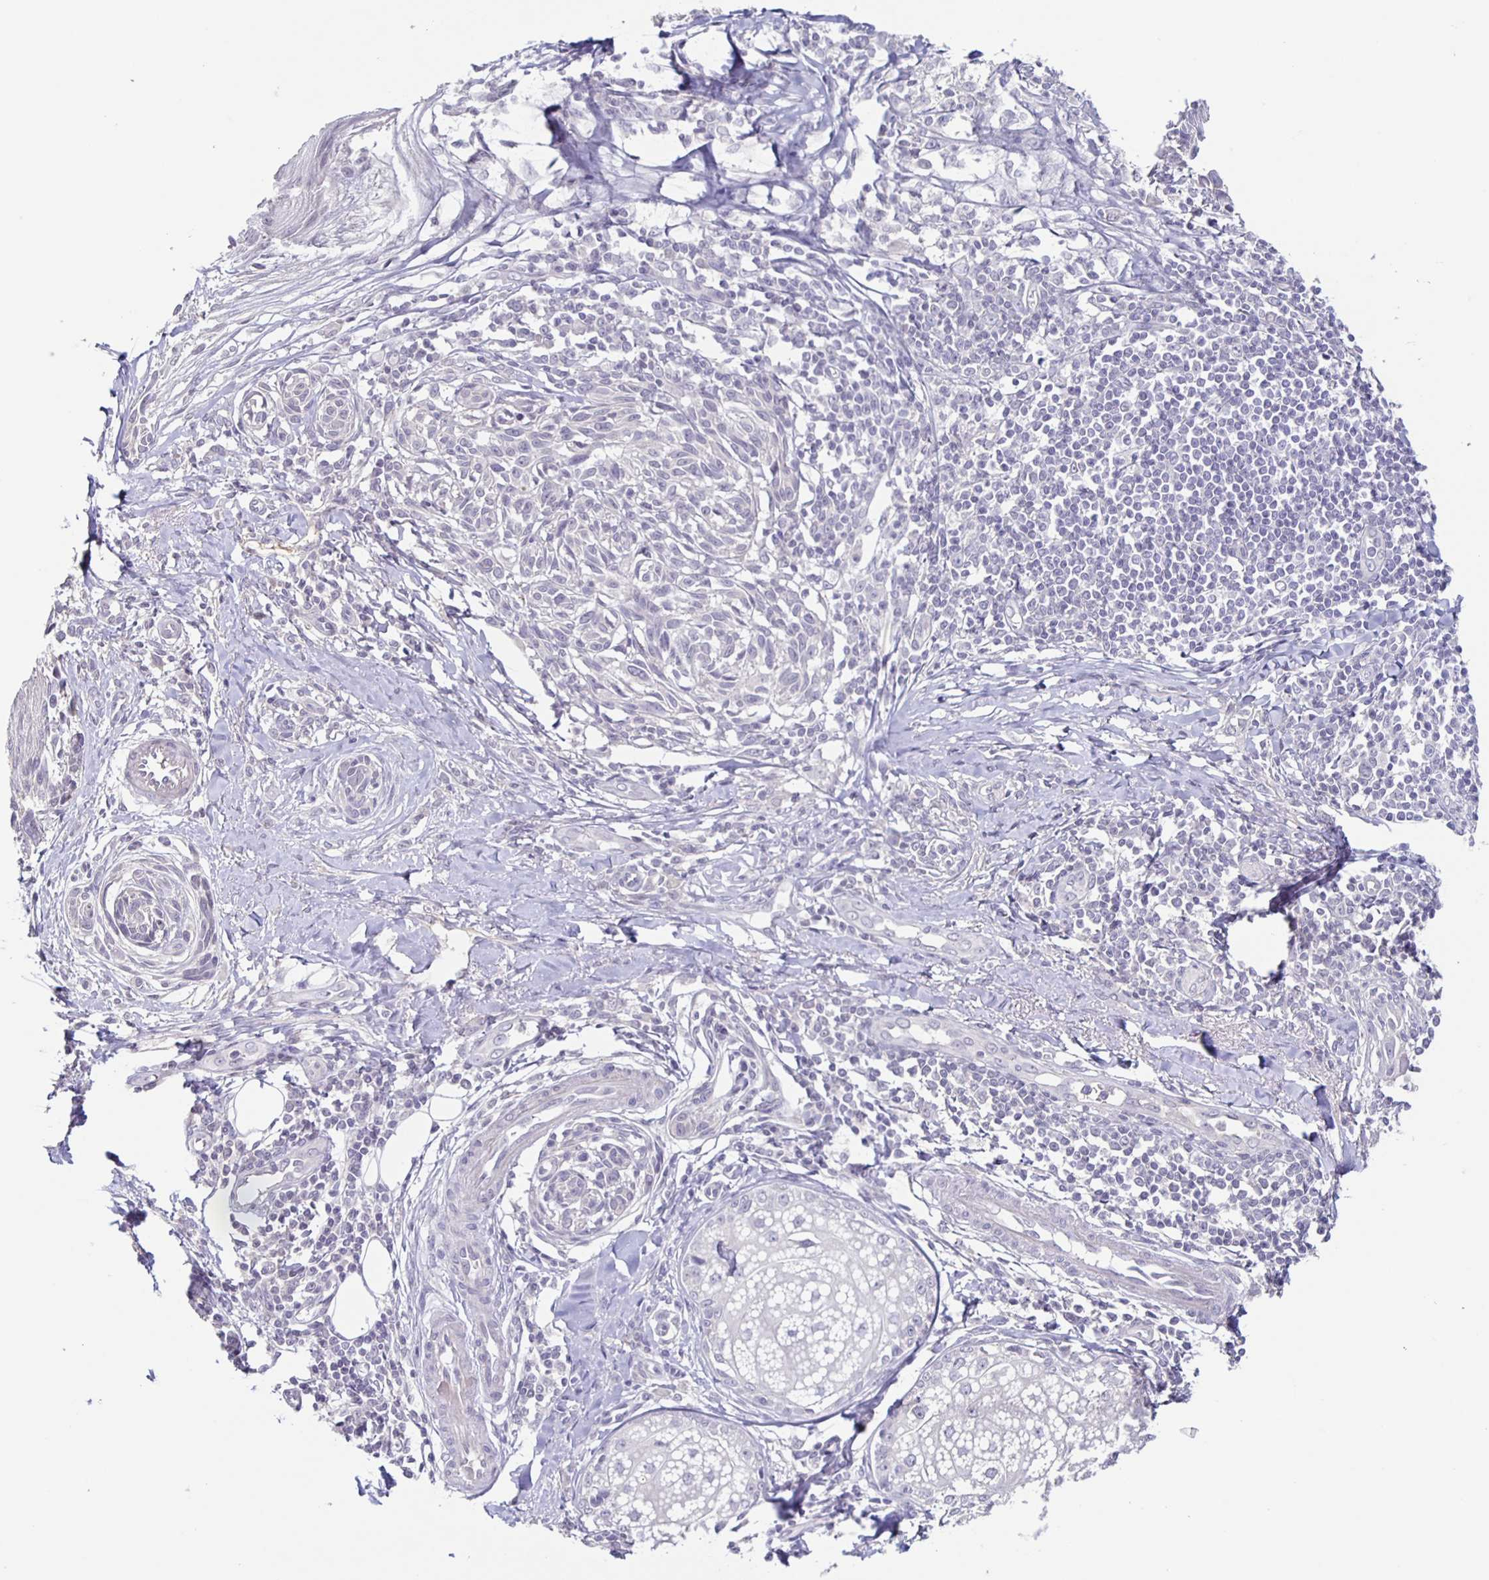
{"staining": {"intensity": "negative", "quantity": "none", "location": "none"}, "tissue": "melanoma", "cell_type": "Tumor cells", "image_type": "cancer", "snomed": [{"axis": "morphology", "description": "Malignant melanoma, NOS"}, {"axis": "topography", "description": "Skin"}], "caption": "This micrograph is of malignant melanoma stained with immunohistochemistry to label a protein in brown with the nuclei are counter-stained blue. There is no positivity in tumor cells.", "gene": "INSL5", "patient": {"sex": "female", "age": 86}}